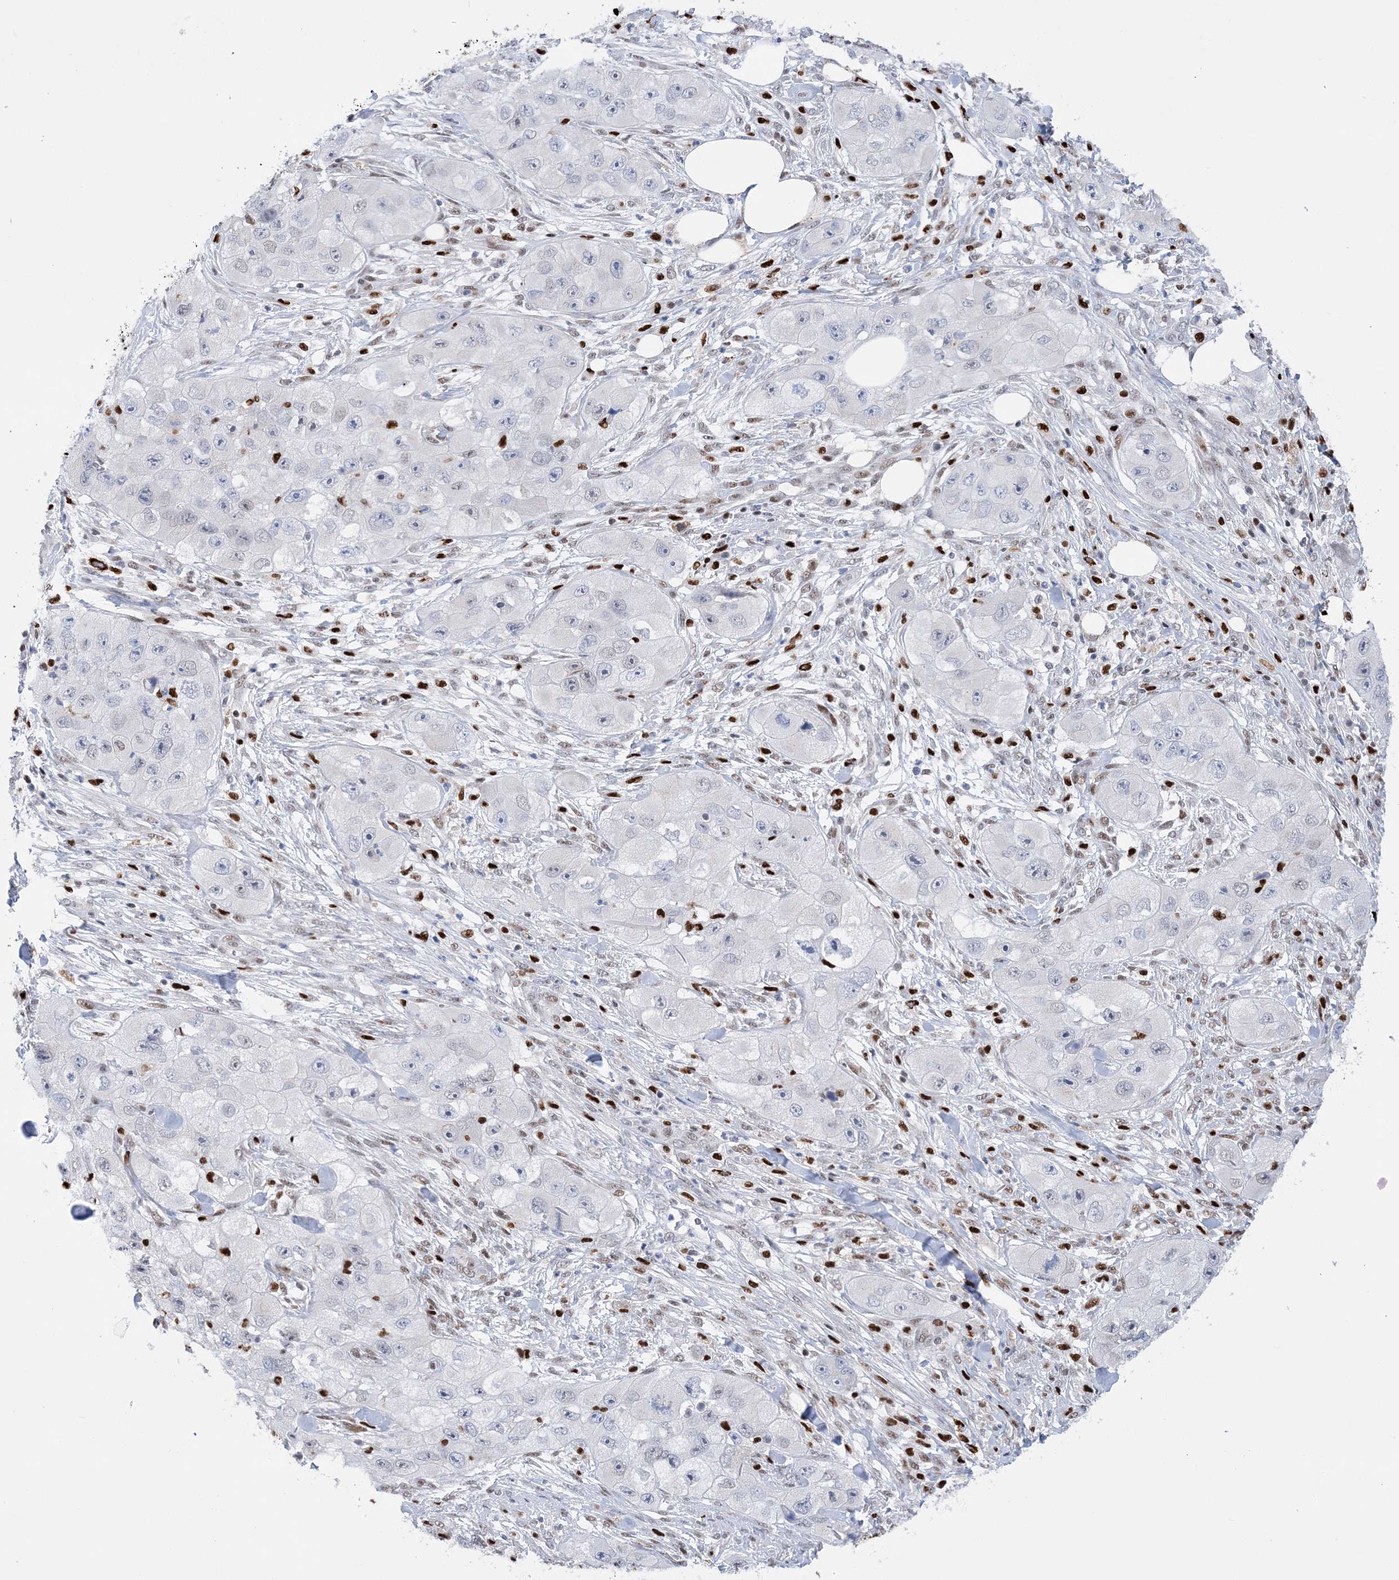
{"staining": {"intensity": "negative", "quantity": "none", "location": "none"}, "tissue": "skin cancer", "cell_type": "Tumor cells", "image_type": "cancer", "snomed": [{"axis": "morphology", "description": "Squamous cell carcinoma, NOS"}, {"axis": "topography", "description": "Skin"}, {"axis": "topography", "description": "Subcutis"}], "caption": "Photomicrograph shows no protein expression in tumor cells of squamous cell carcinoma (skin) tissue. (DAB (3,3'-diaminobenzidine) IHC, high magnification).", "gene": "NIT2", "patient": {"sex": "male", "age": 73}}